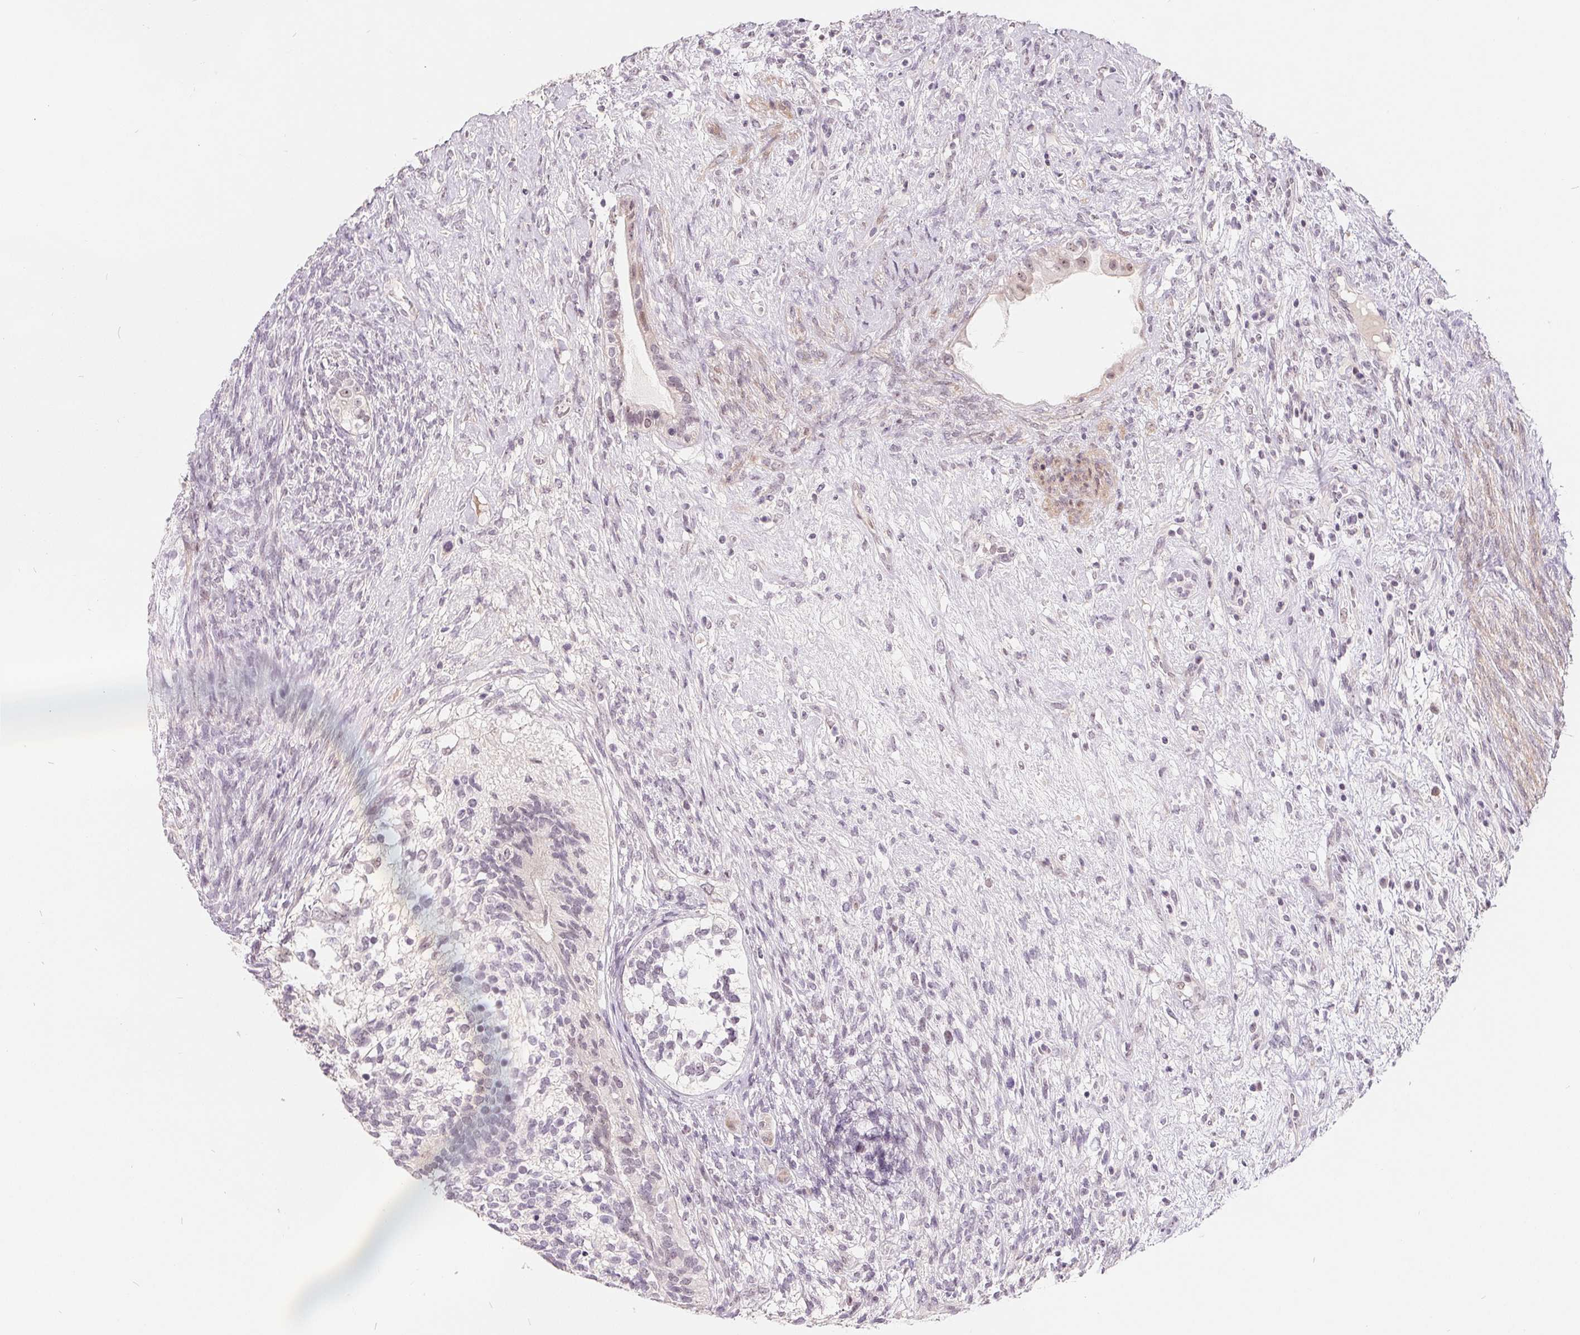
{"staining": {"intensity": "weak", "quantity": "<25%", "location": "nuclear"}, "tissue": "testis cancer", "cell_type": "Tumor cells", "image_type": "cancer", "snomed": [{"axis": "morphology", "description": "Seminoma, NOS"}, {"axis": "morphology", "description": "Carcinoma, Embryonal, NOS"}, {"axis": "topography", "description": "Testis"}], "caption": "Photomicrograph shows no significant protein staining in tumor cells of testis cancer. Brightfield microscopy of immunohistochemistry (IHC) stained with DAB (3,3'-diaminobenzidine) (brown) and hematoxylin (blue), captured at high magnification.", "gene": "NRG2", "patient": {"sex": "male", "age": 41}}